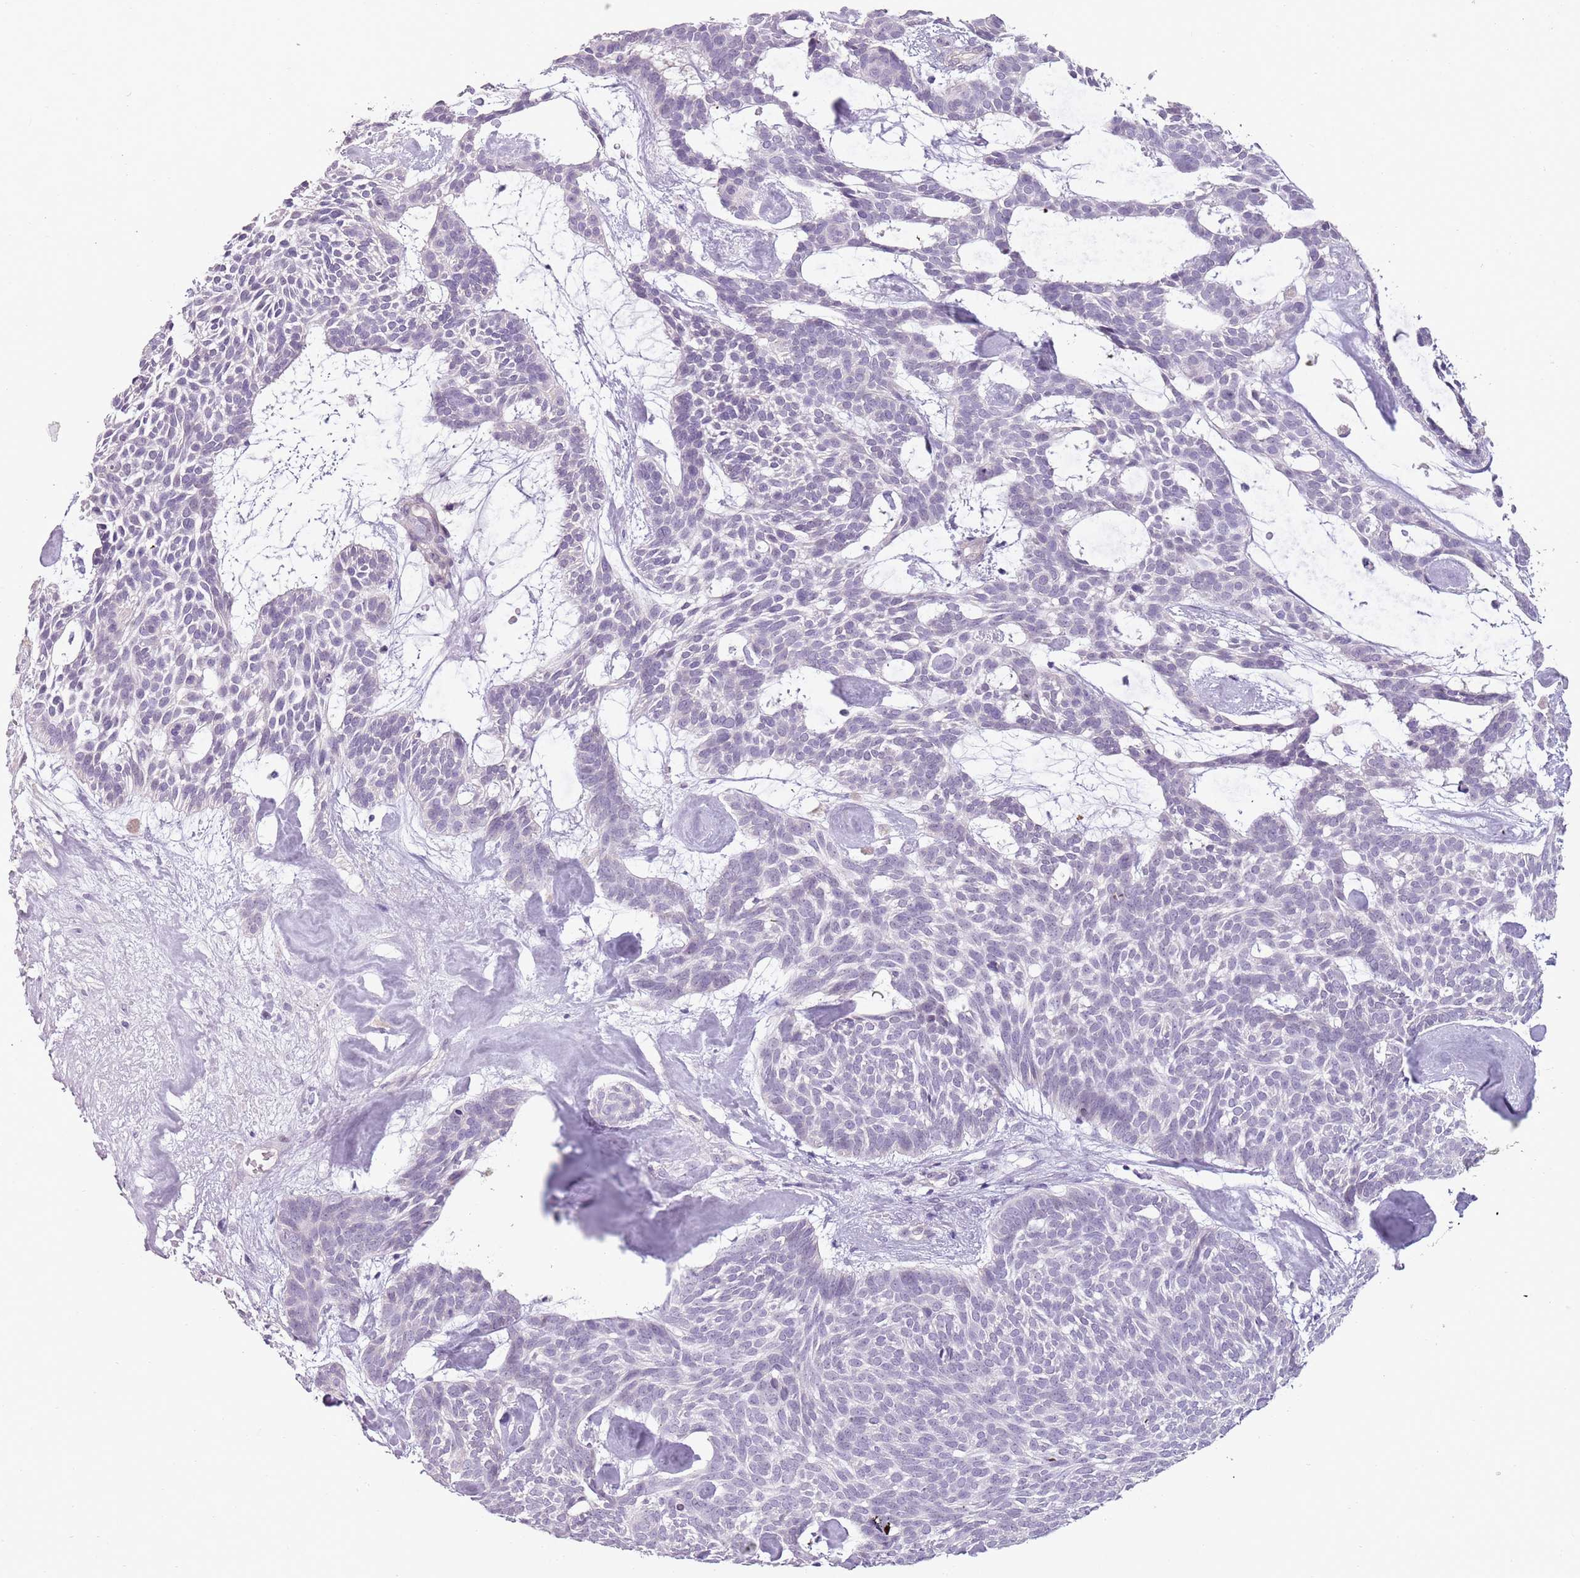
{"staining": {"intensity": "negative", "quantity": "none", "location": "none"}, "tissue": "skin cancer", "cell_type": "Tumor cells", "image_type": "cancer", "snomed": [{"axis": "morphology", "description": "Basal cell carcinoma"}, {"axis": "topography", "description": "Skin"}], "caption": "DAB immunohistochemical staining of human skin basal cell carcinoma reveals no significant positivity in tumor cells.", "gene": "RFX2", "patient": {"sex": "male", "age": 61}}